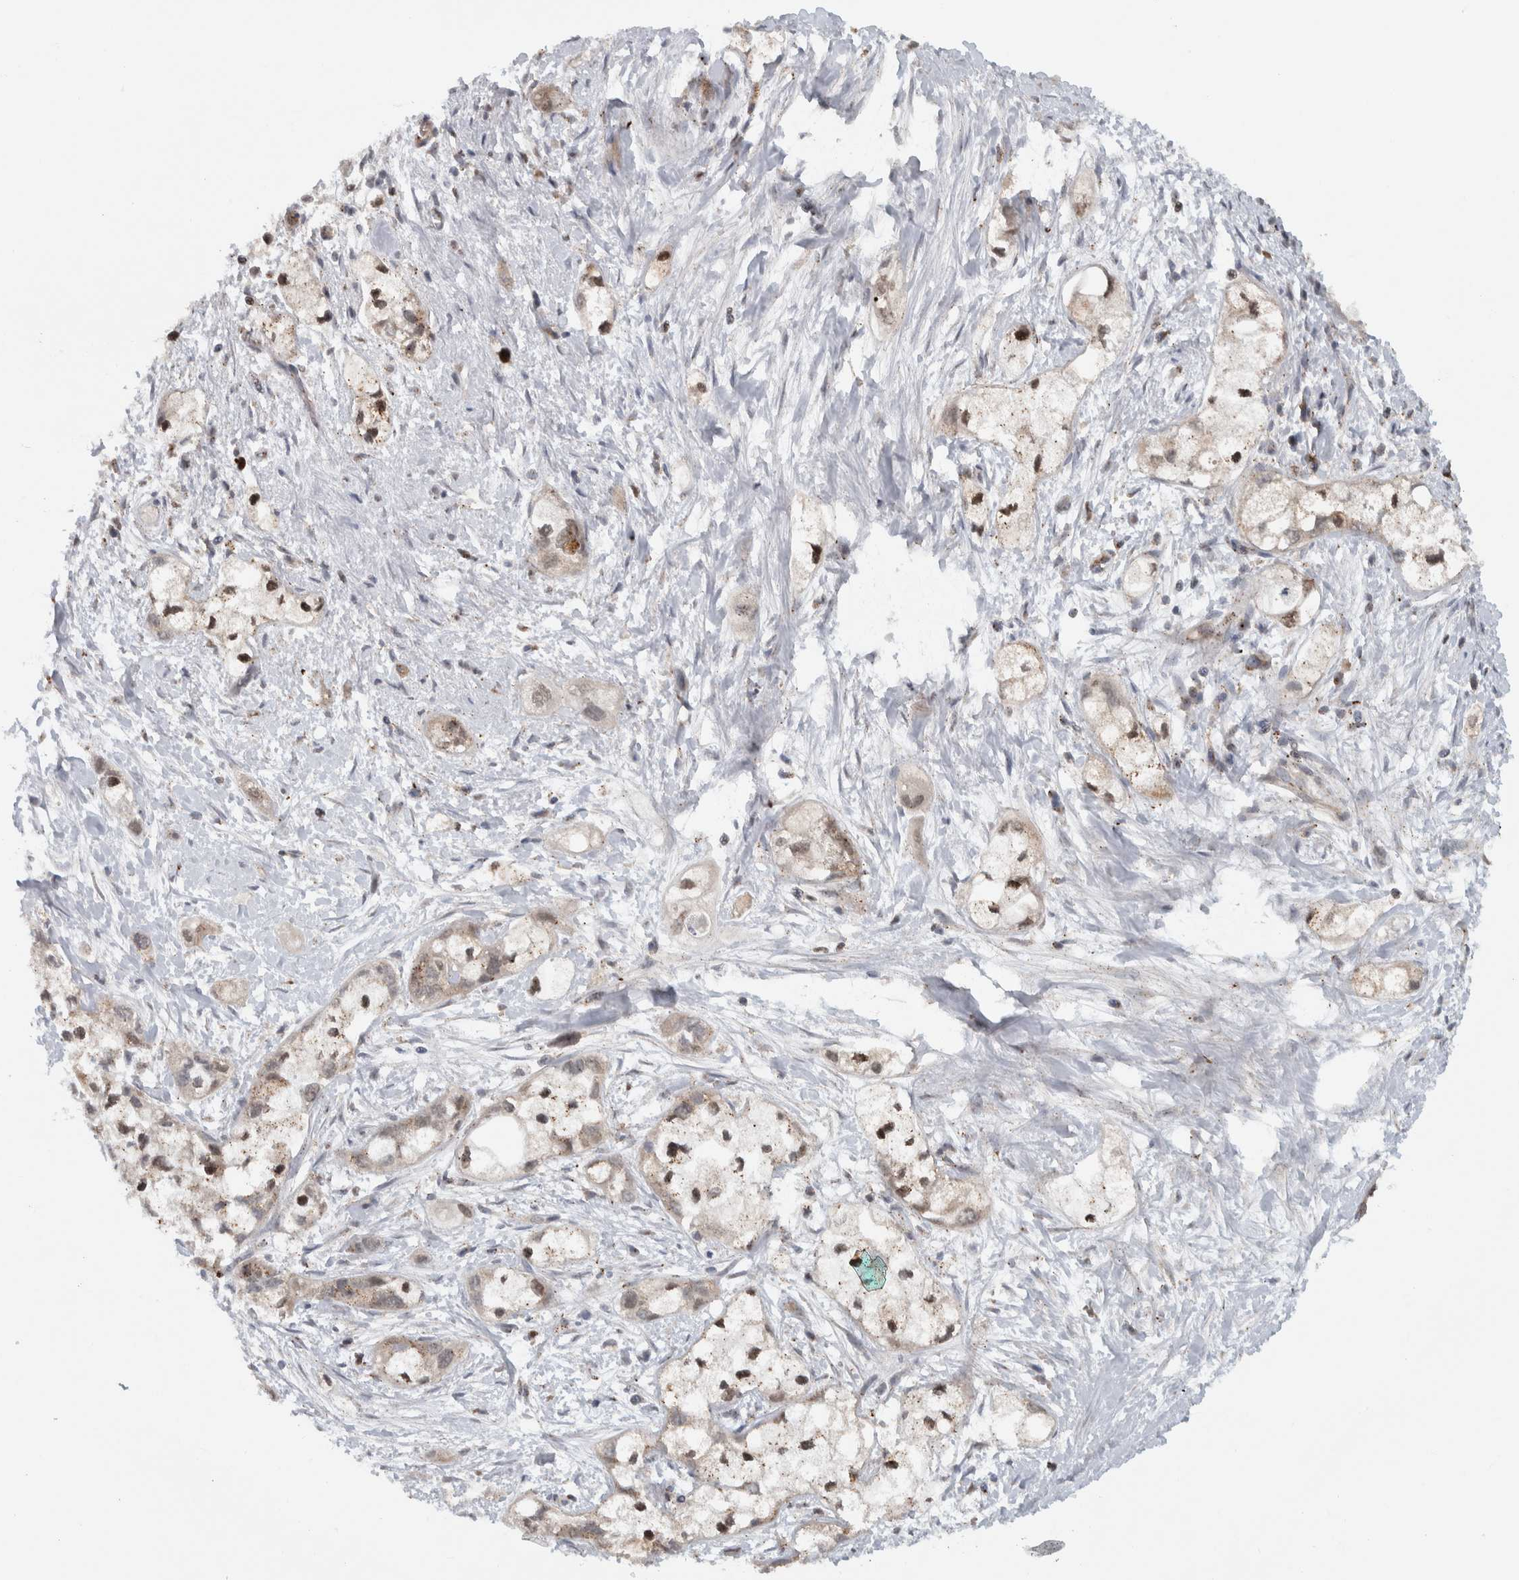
{"staining": {"intensity": "weak", "quantity": ">75%", "location": "cytoplasmic/membranous,nuclear"}, "tissue": "pancreatic cancer", "cell_type": "Tumor cells", "image_type": "cancer", "snomed": [{"axis": "morphology", "description": "Adenocarcinoma, NOS"}, {"axis": "topography", "description": "Pancreas"}], "caption": "Pancreatic adenocarcinoma stained with a protein marker exhibits weak staining in tumor cells.", "gene": "MSL1", "patient": {"sex": "male", "age": 74}}